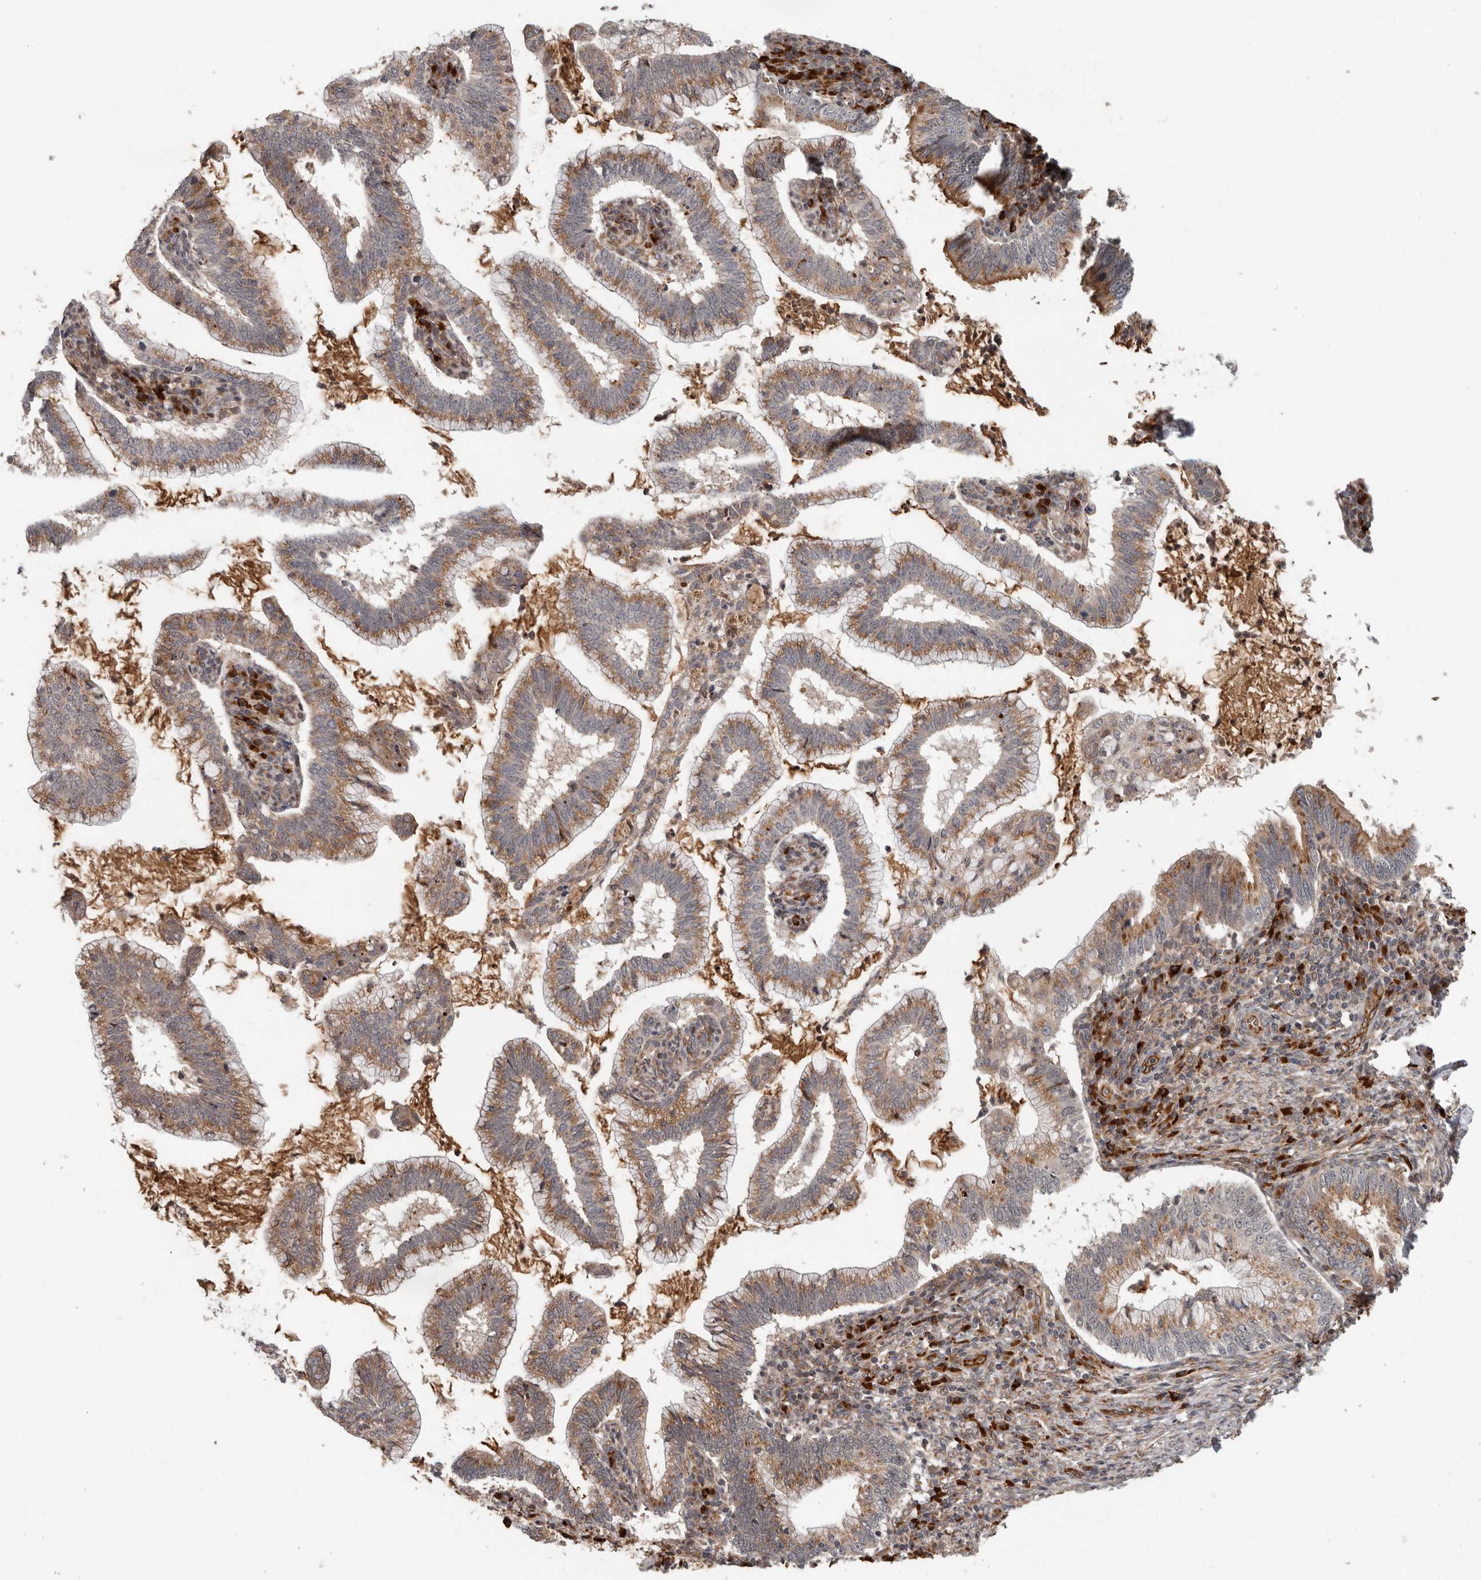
{"staining": {"intensity": "moderate", "quantity": ">75%", "location": "cytoplasmic/membranous"}, "tissue": "cervical cancer", "cell_type": "Tumor cells", "image_type": "cancer", "snomed": [{"axis": "morphology", "description": "Adenocarcinoma, NOS"}, {"axis": "topography", "description": "Cervix"}], "caption": "A micrograph showing moderate cytoplasmic/membranous positivity in approximately >75% of tumor cells in cervical adenocarcinoma, as visualized by brown immunohistochemical staining.", "gene": "RNF157", "patient": {"sex": "female", "age": 36}}